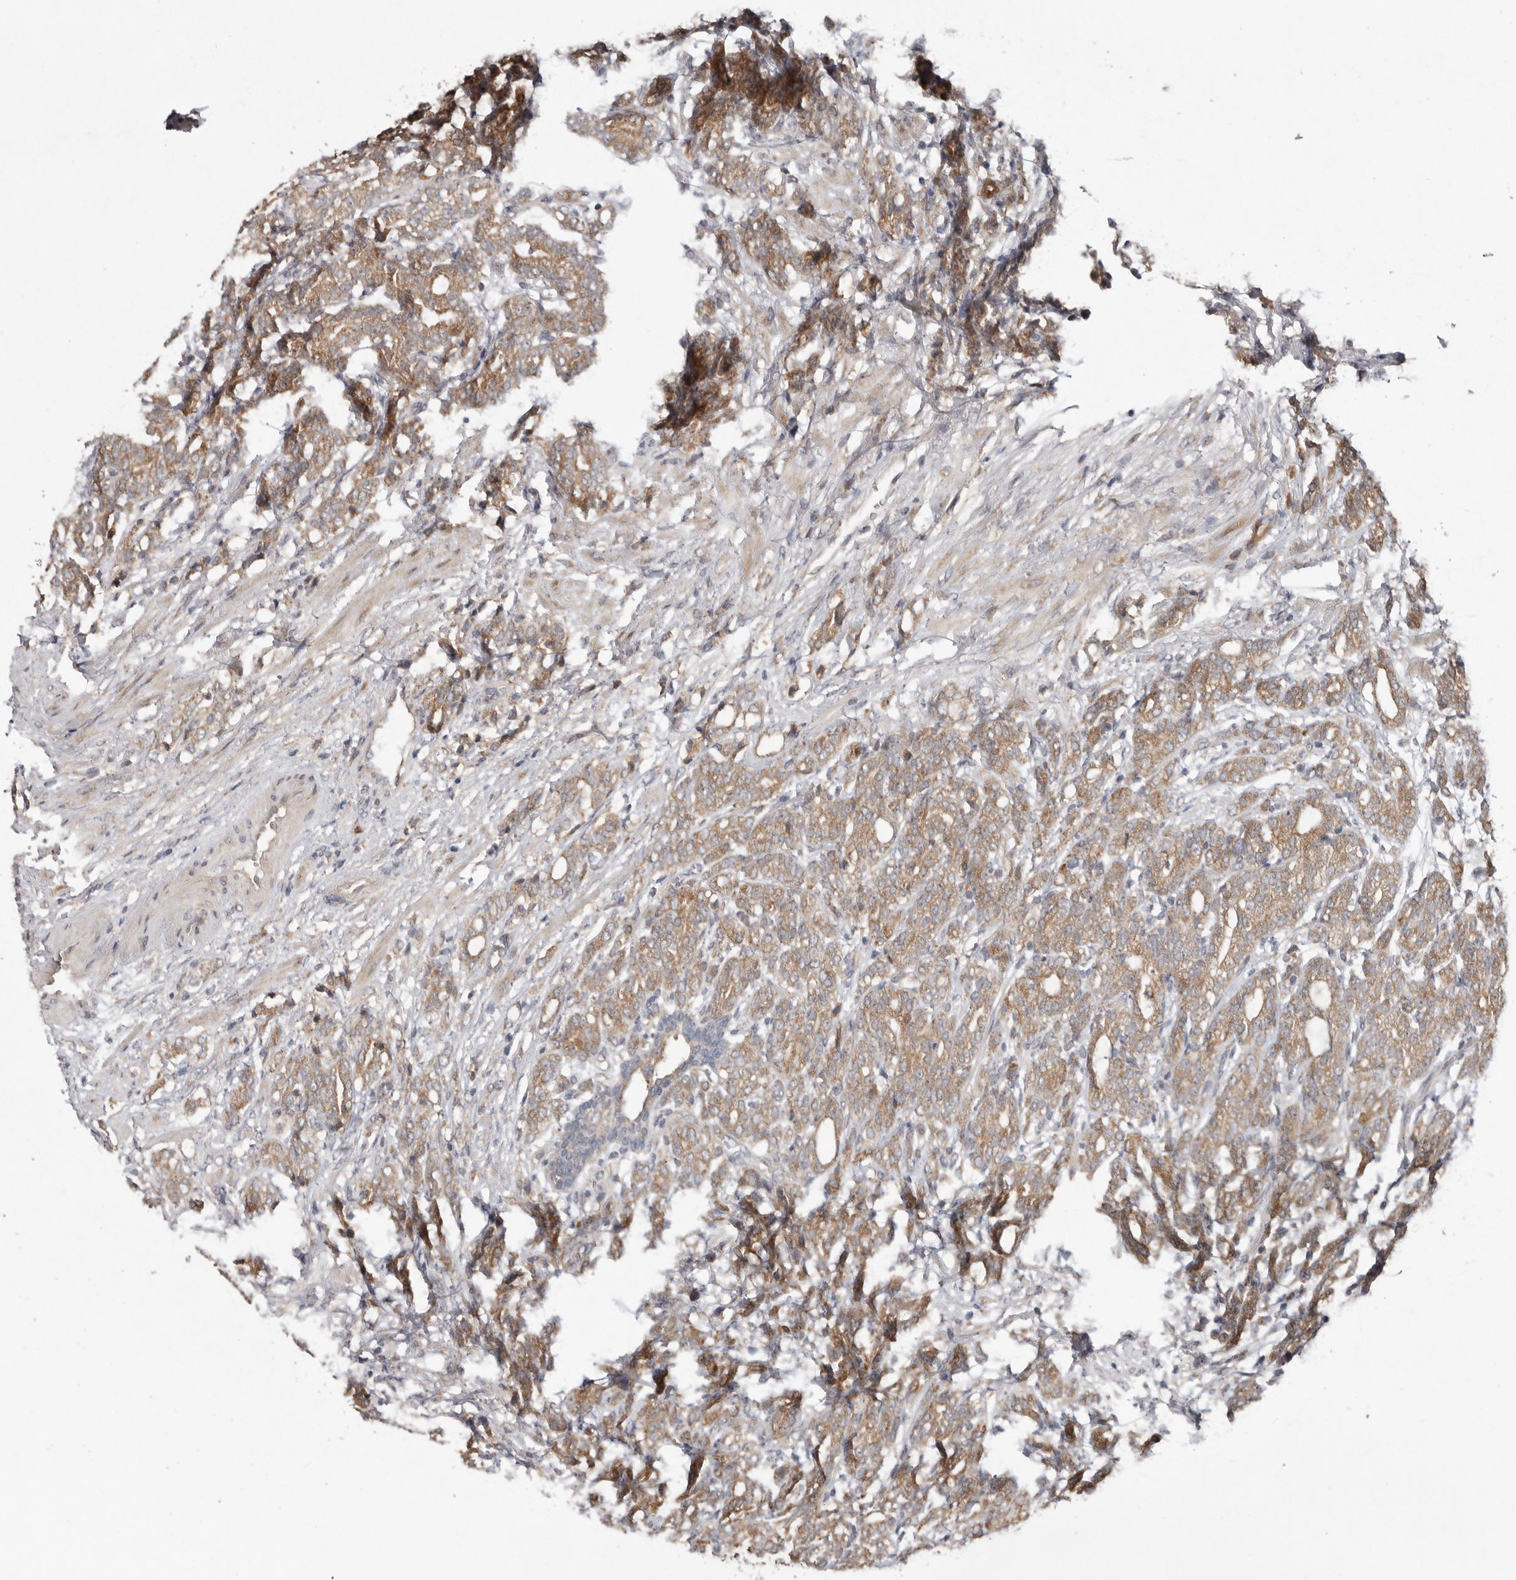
{"staining": {"intensity": "moderate", "quantity": ">75%", "location": "cytoplasmic/membranous"}, "tissue": "prostate cancer", "cell_type": "Tumor cells", "image_type": "cancer", "snomed": [{"axis": "morphology", "description": "Adenocarcinoma, High grade"}, {"axis": "topography", "description": "Prostate"}], "caption": "Protein staining of prostate adenocarcinoma (high-grade) tissue demonstrates moderate cytoplasmic/membranous positivity in approximately >75% of tumor cells. The staining is performed using DAB (3,3'-diaminobenzidine) brown chromogen to label protein expression. The nuclei are counter-stained blue using hematoxylin.", "gene": "CHML", "patient": {"sex": "male", "age": 57}}